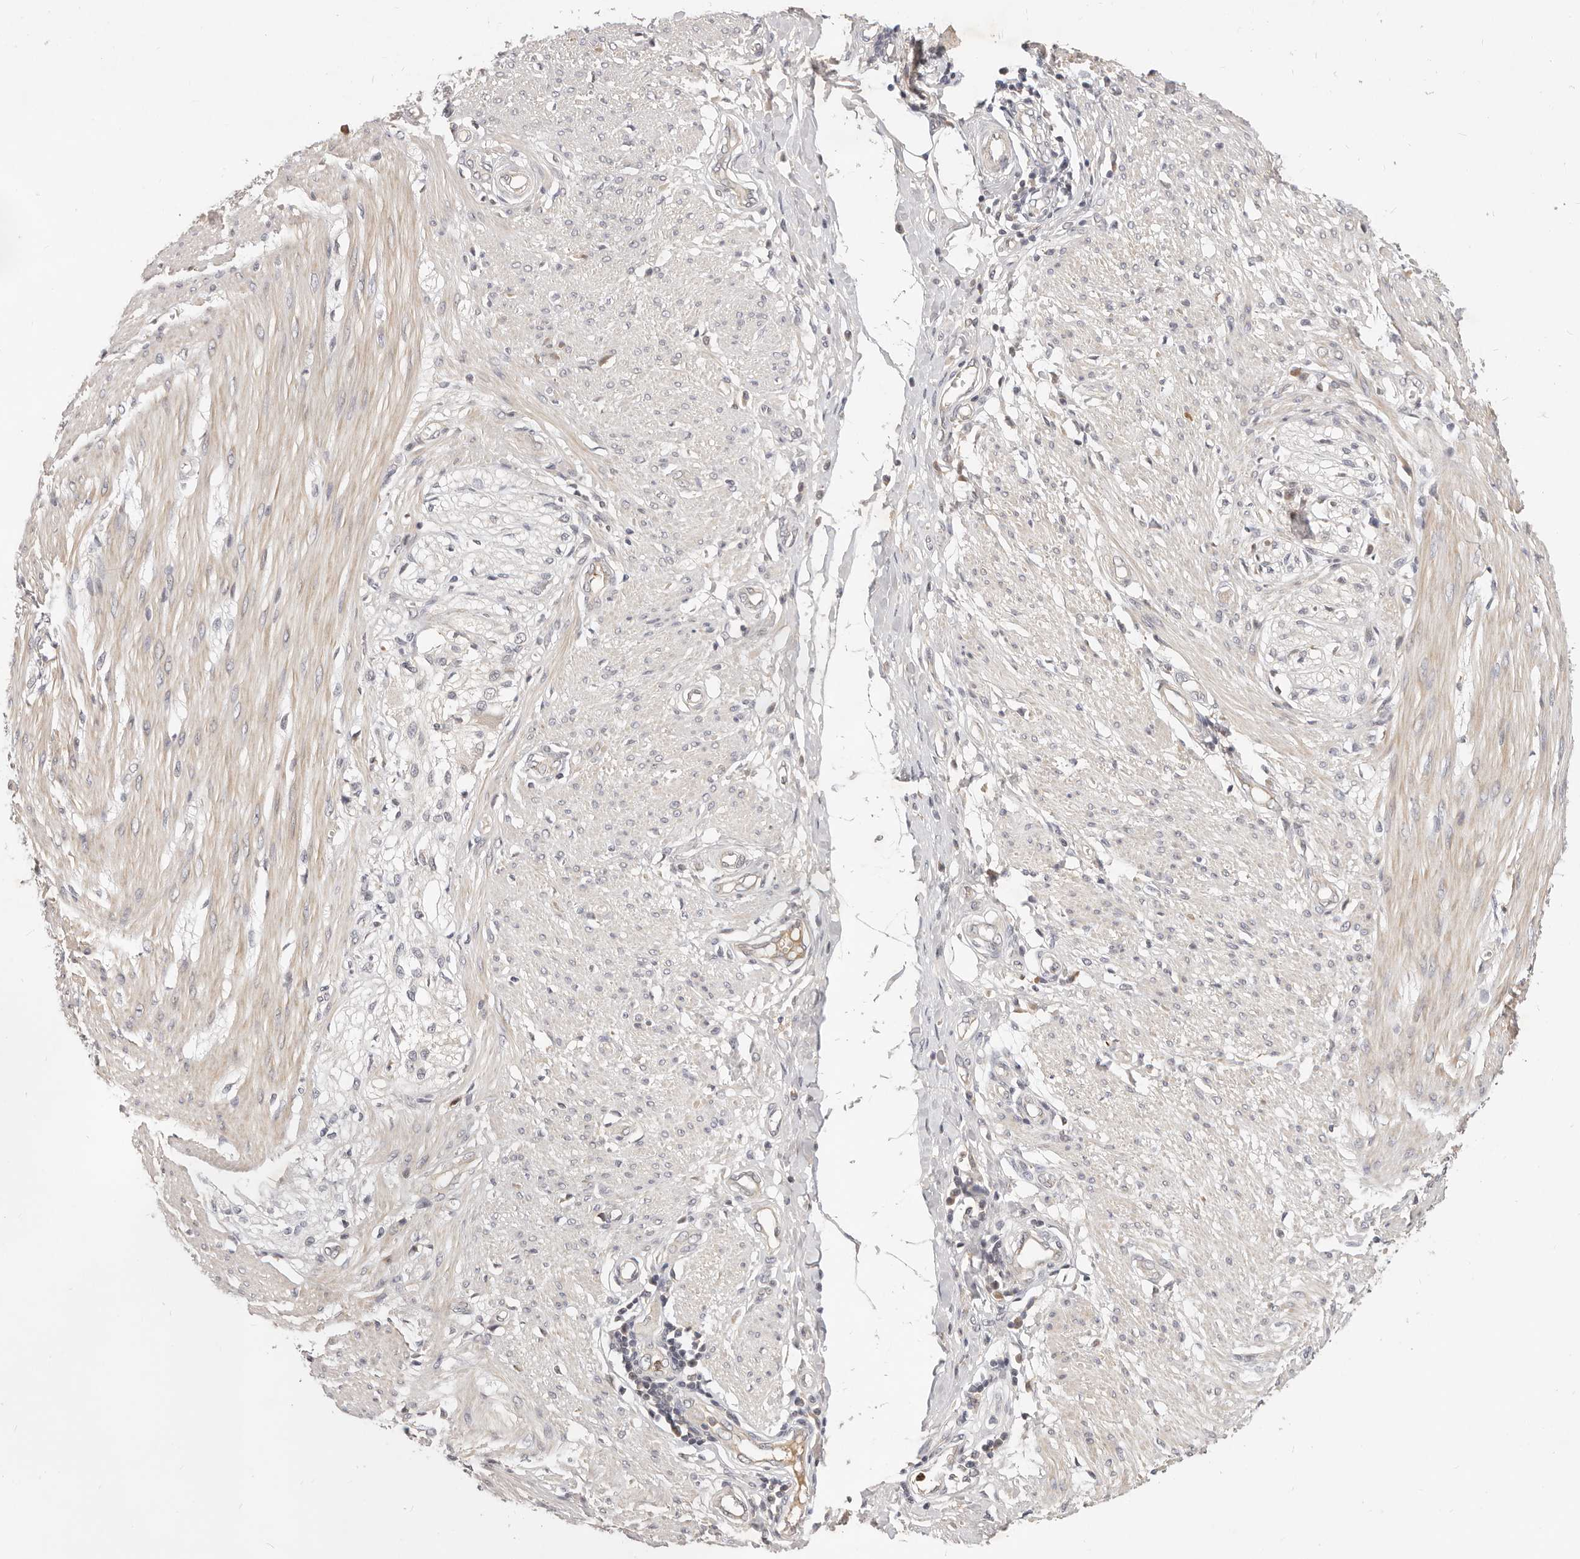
{"staining": {"intensity": "weak", "quantity": "<25%", "location": "cytoplasmic/membranous"}, "tissue": "smooth muscle", "cell_type": "Smooth muscle cells", "image_type": "normal", "snomed": [{"axis": "morphology", "description": "Normal tissue, NOS"}, {"axis": "morphology", "description": "Adenocarcinoma, NOS"}, {"axis": "topography", "description": "Colon"}, {"axis": "topography", "description": "Peripheral nerve tissue"}], "caption": "The image shows no significant expression in smooth muscle cells of smooth muscle.", "gene": "USP49", "patient": {"sex": "male", "age": 14}}